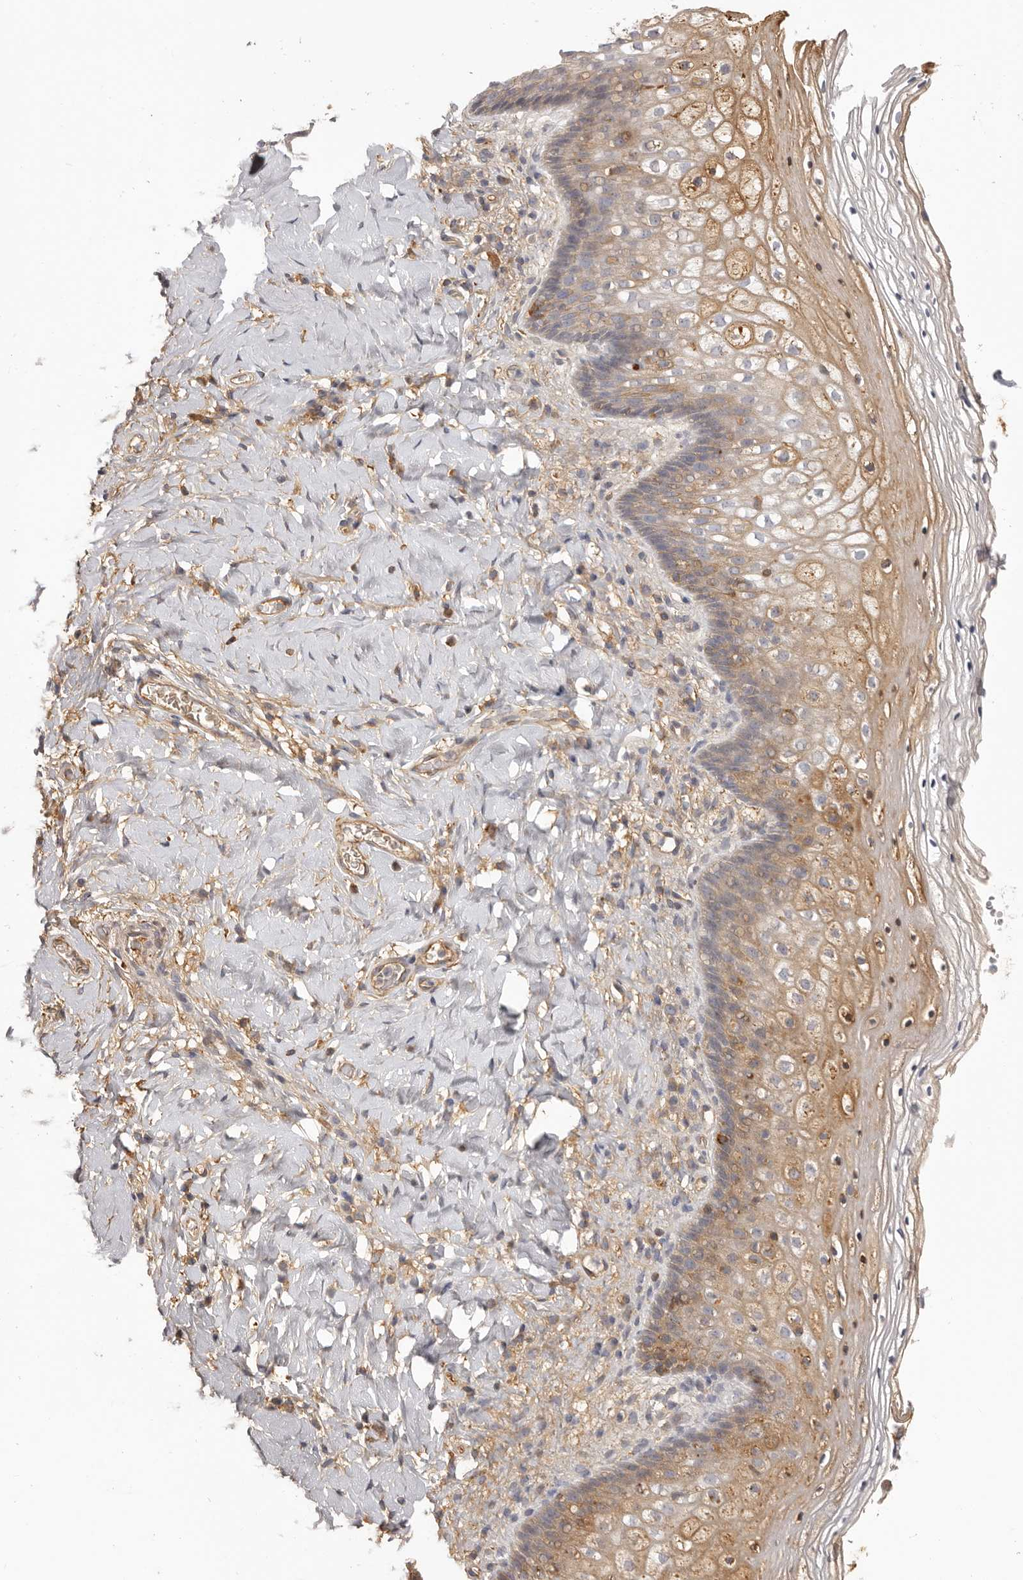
{"staining": {"intensity": "moderate", "quantity": ">75%", "location": "cytoplasmic/membranous"}, "tissue": "vagina", "cell_type": "Squamous epithelial cells", "image_type": "normal", "snomed": [{"axis": "morphology", "description": "Normal tissue, NOS"}, {"axis": "topography", "description": "Vagina"}], "caption": "About >75% of squamous epithelial cells in normal vagina demonstrate moderate cytoplasmic/membranous protein staining as visualized by brown immunohistochemical staining.", "gene": "OTUD3", "patient": {"sex": "female", "age": 60}}